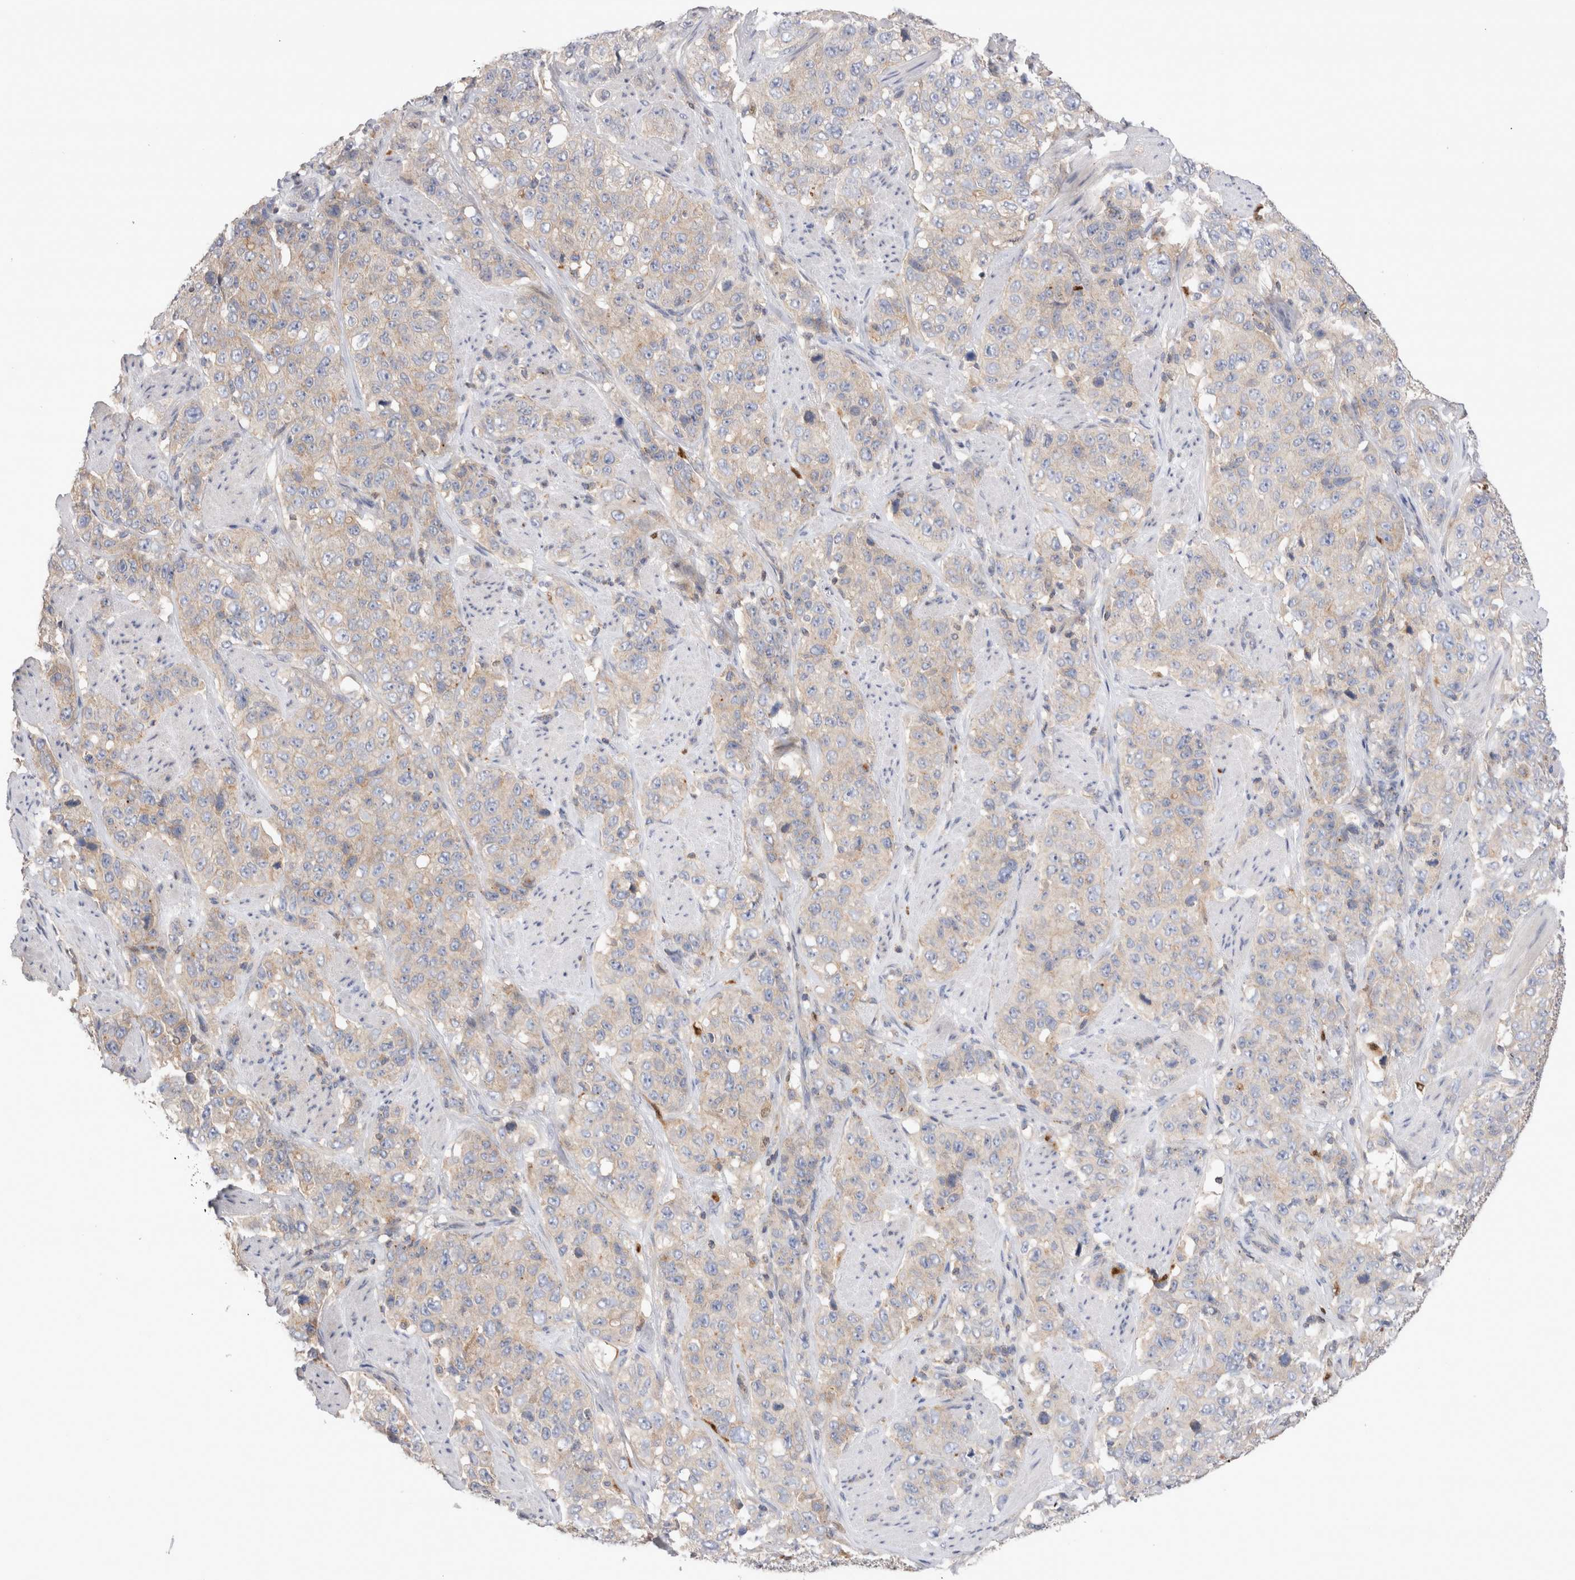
{"staining": {"intensity": "weak", "quantity": ">75%", "location": "cytoplasmic/membranous"}, "tissue": "stomach cancer", "cell_type": "Tumor cells", "image_type": "cancer", "snomed": [{"axis": "morphology", "description": "Adenocarcinoma, NOS"}, {"axis": "topography", "description": "Stomach"}], "caption": "DAB (3,3'-diaminobenzidine) immunohistochemical staining of human stomach cancer shows weak cytoplasmic/membranous protein staining in approximately >75% of tumor cells.", "gene": "NXT2", "patient": {"sex": "male", "age": 48}}